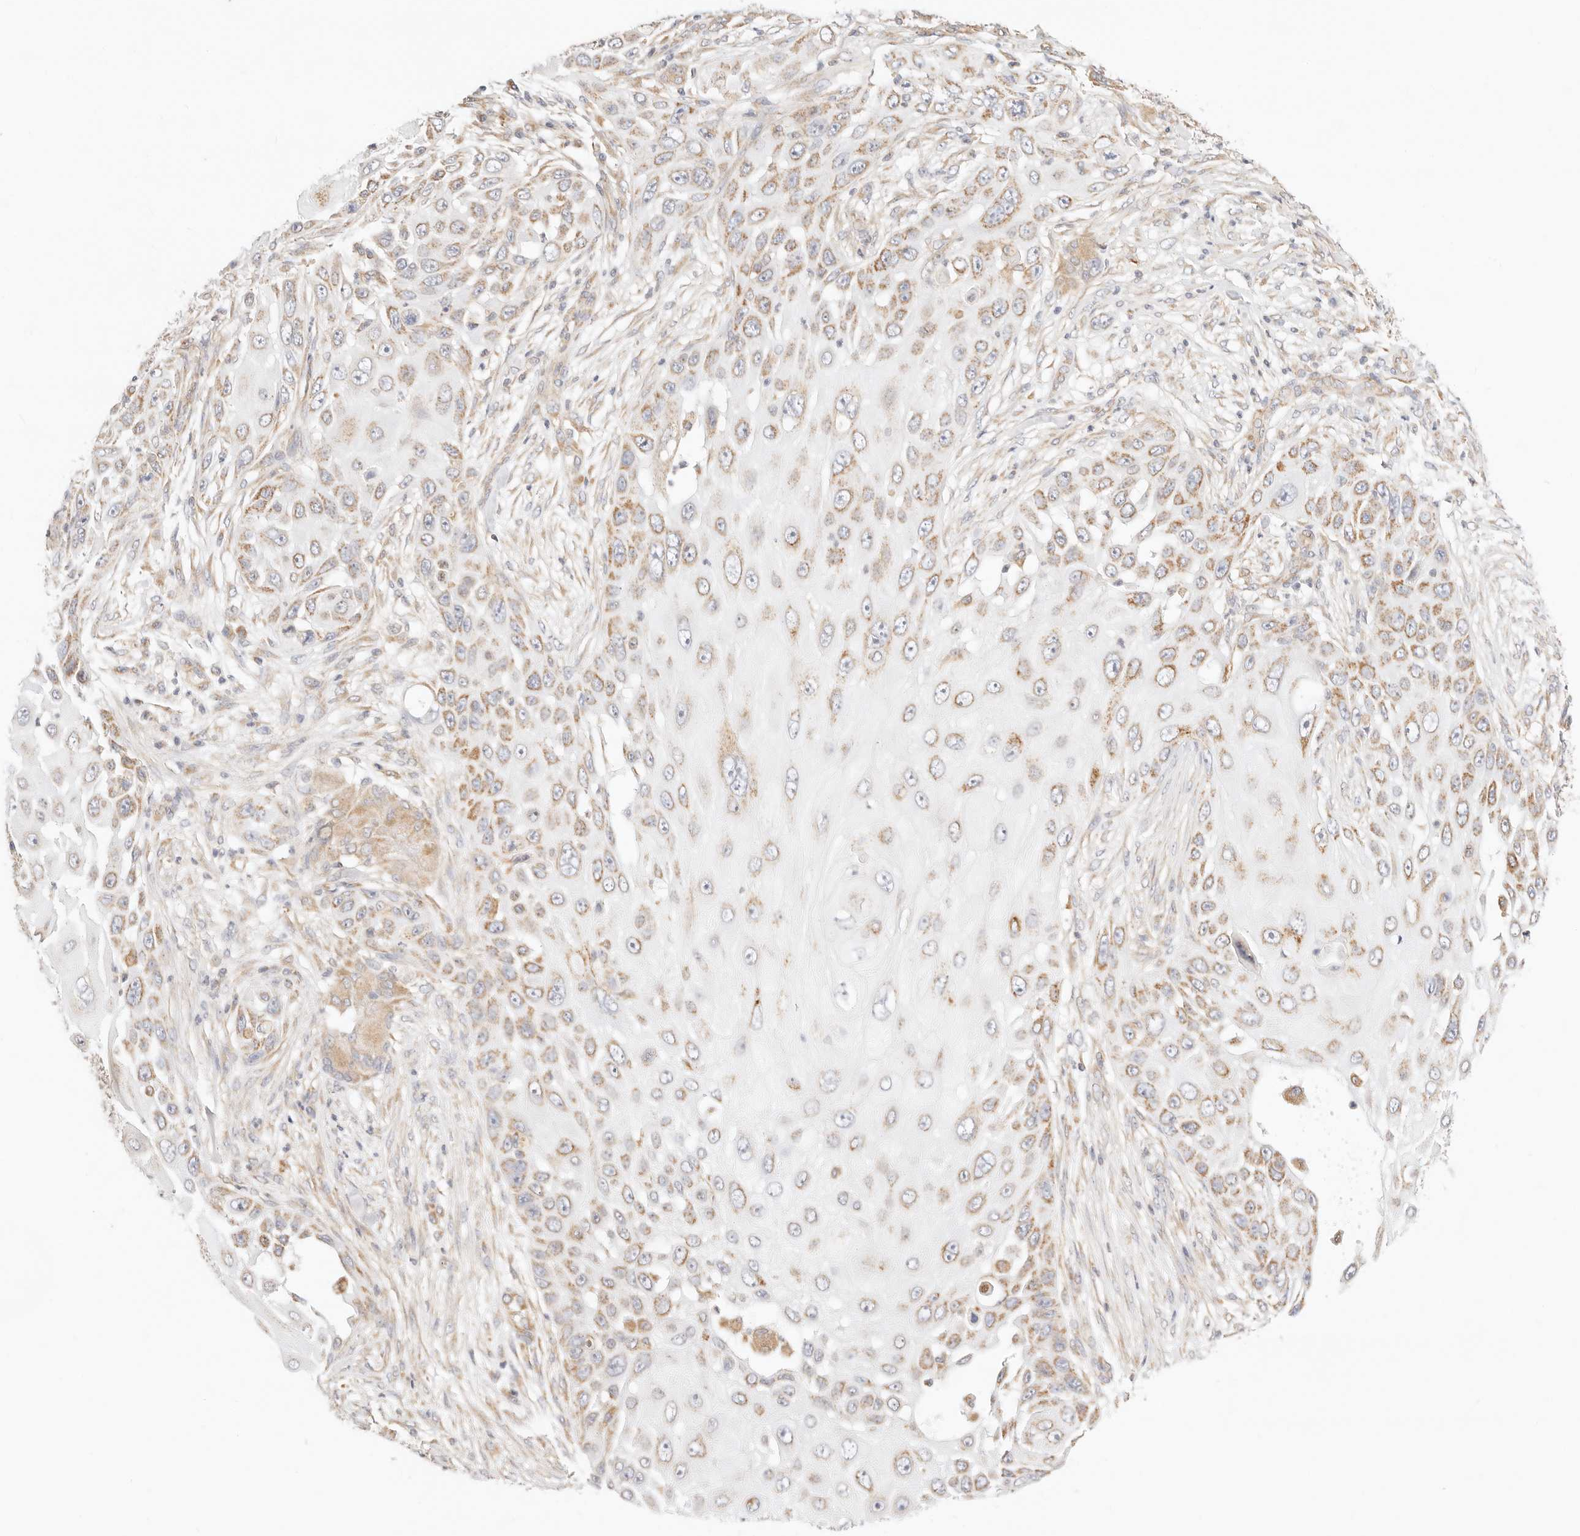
{"staining": {"intensity": "moderate", "quantity": ">75%", "location": "cytoplasmic/membranous"}, "tissue": "skin cancer", "cell_type": "Tumor cells", "image_type": "cancer", "snomed": [{"axis": "morphology", "description": "Squamous cell carcinoma, NOS"}, {"axis": "topography", "description": "Skin"}], "caption": "Tumor cells show moderate cytoplasmic/membranous positivity in about >75% of cells in skin cancer.", "gene": "ZC3H11A", "patient": {"sex": "female", "age": 44}}